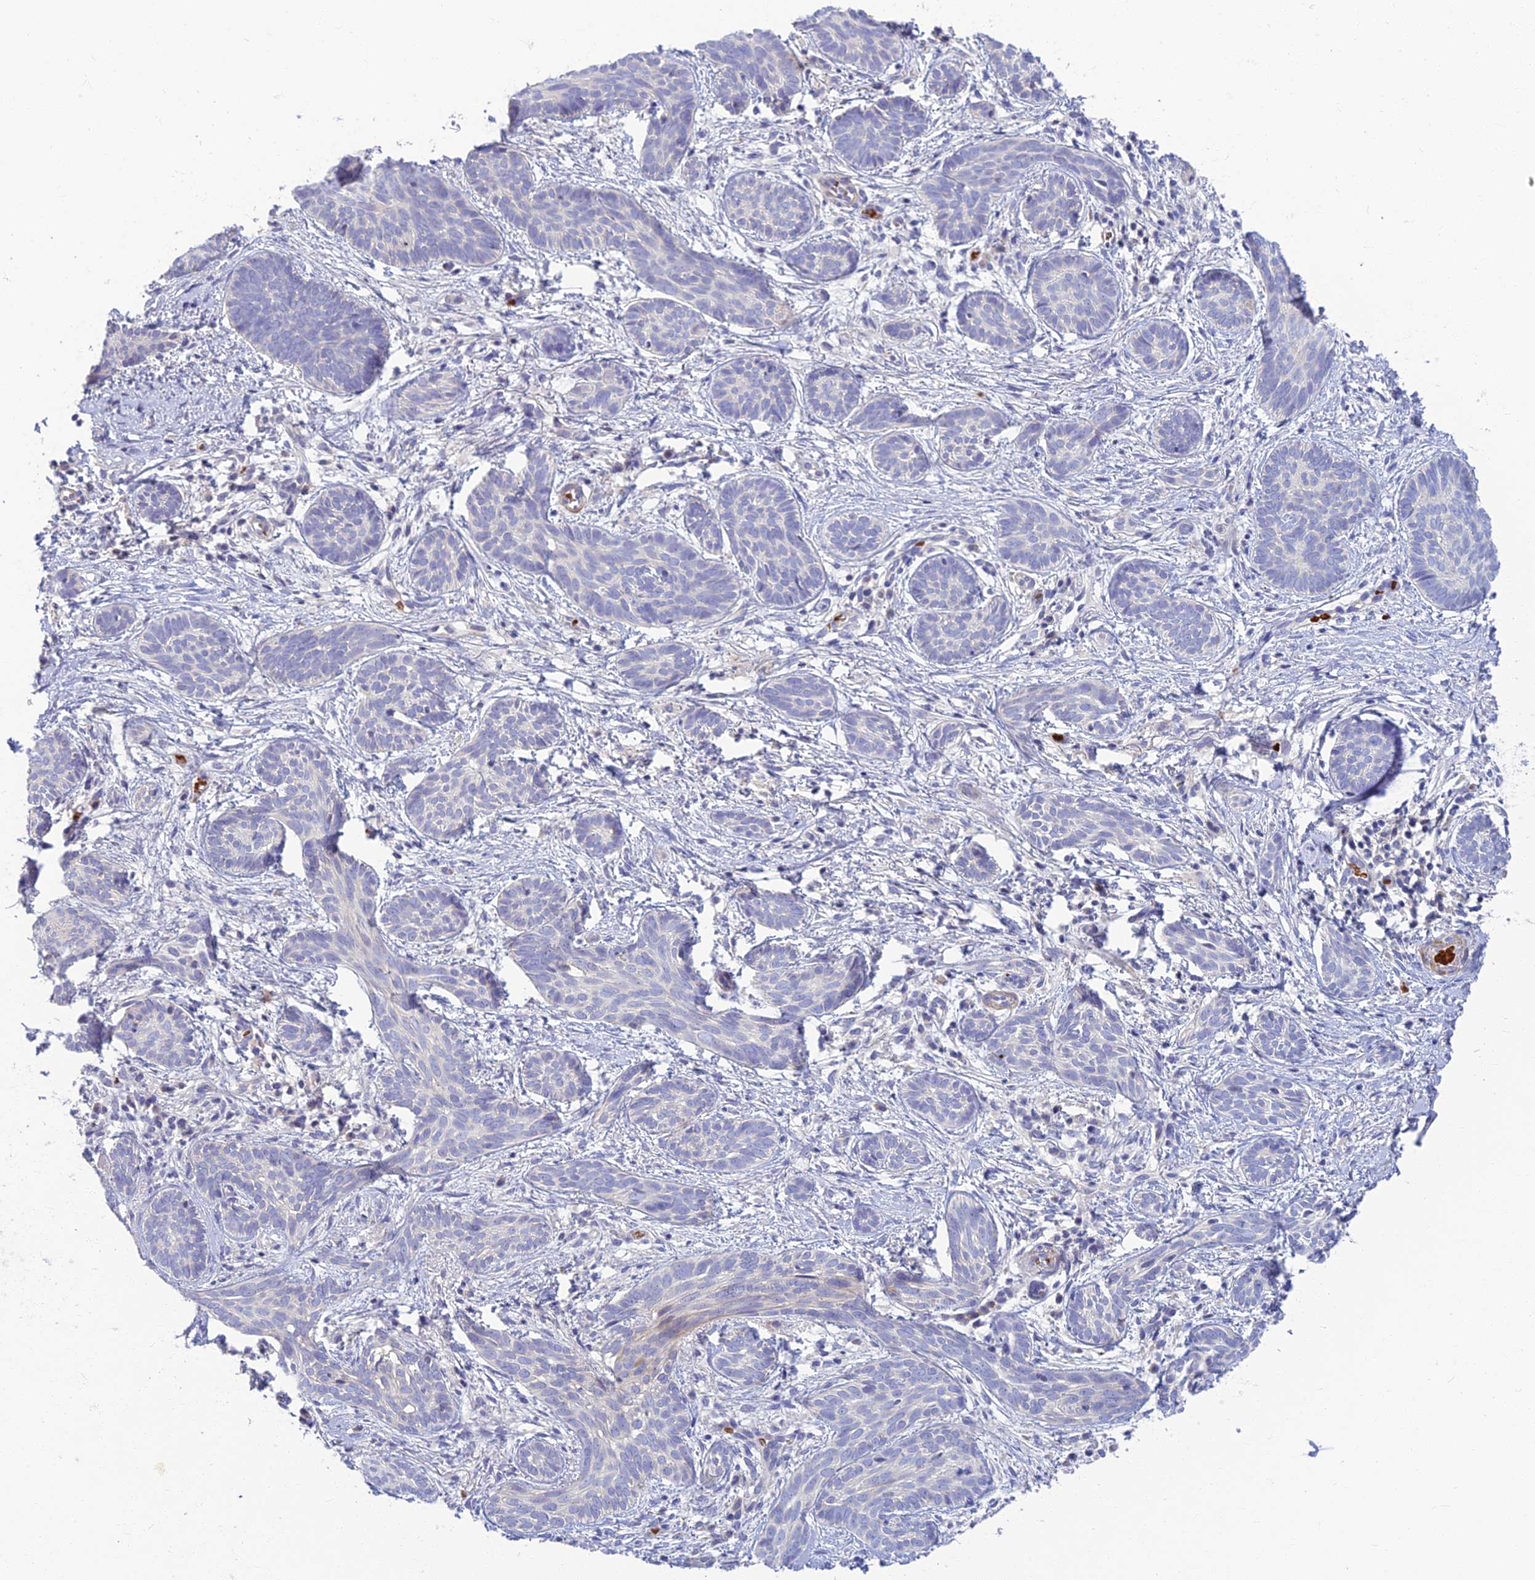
{"staining": {"intensity": "negative", "quantity": "none", "location": "none"}, "tissue": "skin cancer", "cell_type": "Tumor cells", "image_type": "cancer", "snomed": [{"axis": "morphology", "description": "Basal cell carcinoma"}, {"axis": "topography", "description": "Skin"}], "caption": "This image is of skin basal cell carcinoma stained with immunohistochemistry (IHC) to label a protein in brown with the nuclei are counter-stained blue. There is no positivity in tumor cells.", "gene": "CLIP4", "patient": {"sex": "female", "age": 81}}